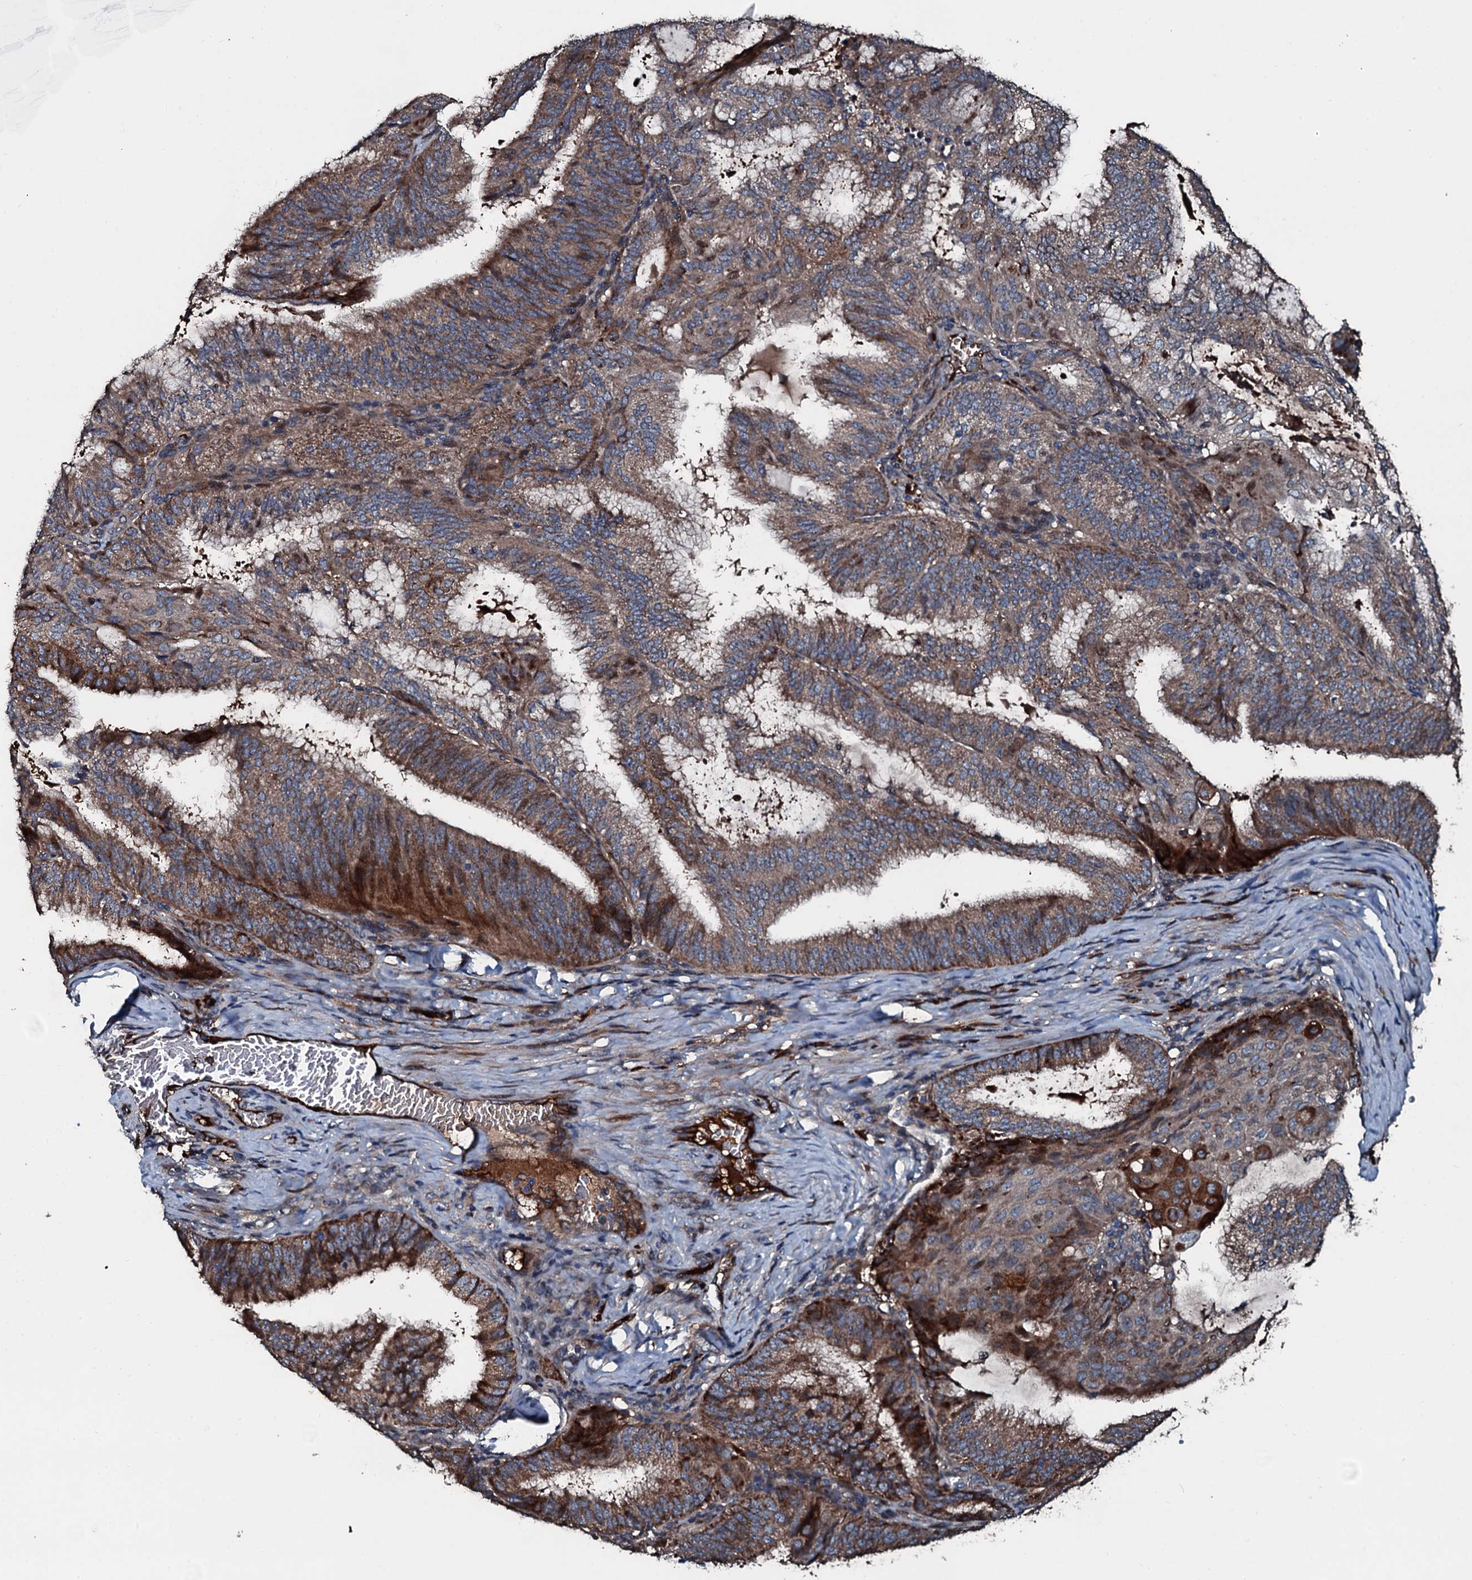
{"staining": {"intensity": "strong", "quantity": ">75%", "location": "cytoplasmic/membranous"}, "tissue": "endometrial cancer", "cell_type": "Tumor cells", "image_type": "cancer", "snomed": [{"axis": "morphology", "description": "Adenocarcinoma, NOS"}, {"axis": "topography", "description": "Endometrium"}], "caption": "This is a photomicrograph of immunohistochemistry staining of adenocarcinoma (endometrial), which shows strong positivity in the cytoplasmic/membranous of tumor cells.", "gene": "AARS1", "patient": {"sex": "female", "age": 49}}